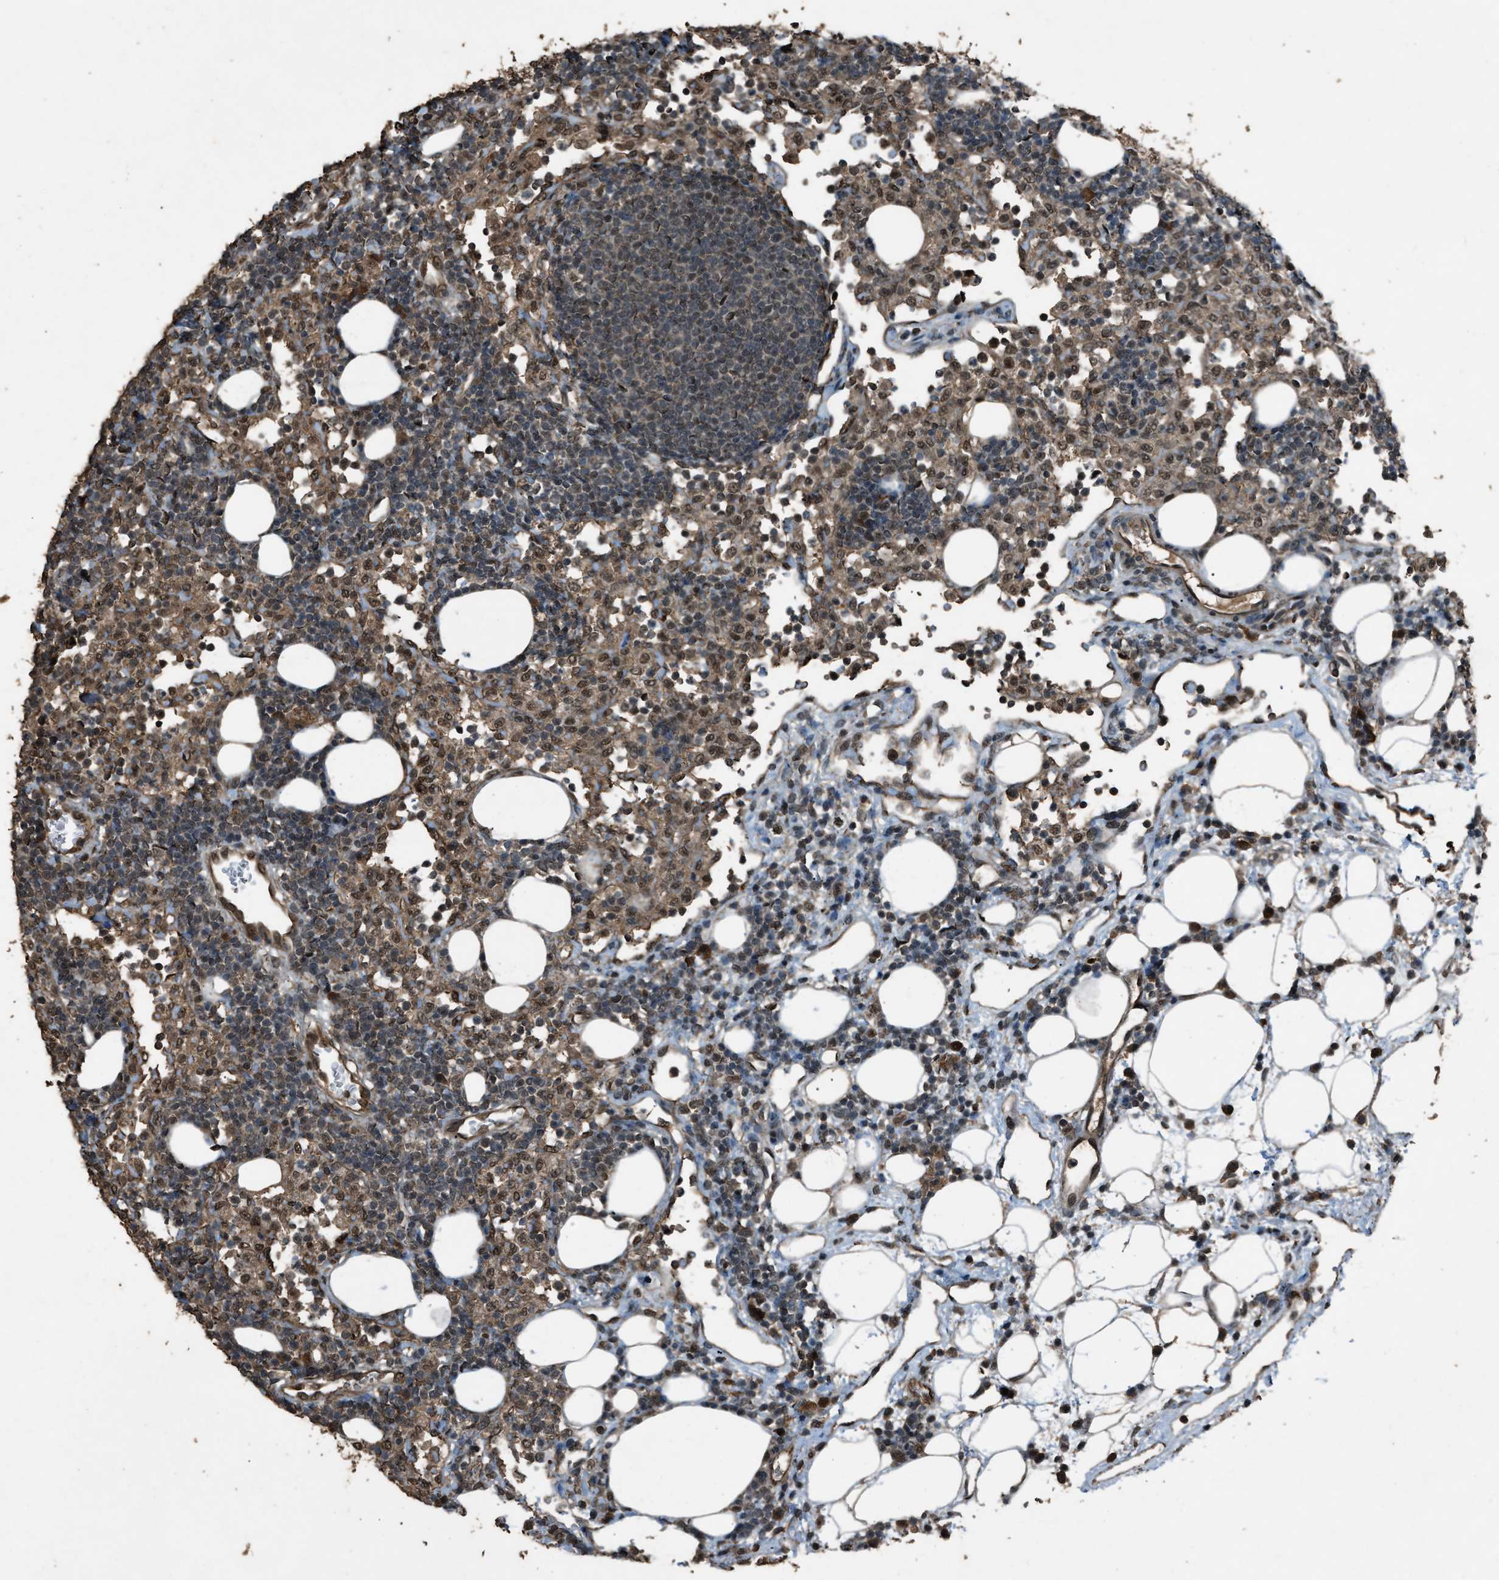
{"staining": {"intensity": "moderate", "quantity": ">75%", "location": "nuclear"}, "tissue": "lymph node", "cell_type": "Germinal center cells", "image_type": "normal", "snomed": [{"axis": "morphology", "description": "Normal tissue, NOS"}, {"axis": "morphology", "description": "Carcinoid, malignant, NOS"}, {"axis": "topography", "description": "Lymph node"}], "caption": "Brown immunohistochemical staining in benign lymph node demonstrates moderate nuclear expression in approximately >75% of germinal center cells.", "gene": "SERTAD2", "patient": {"sex": "male", "age": 47}}